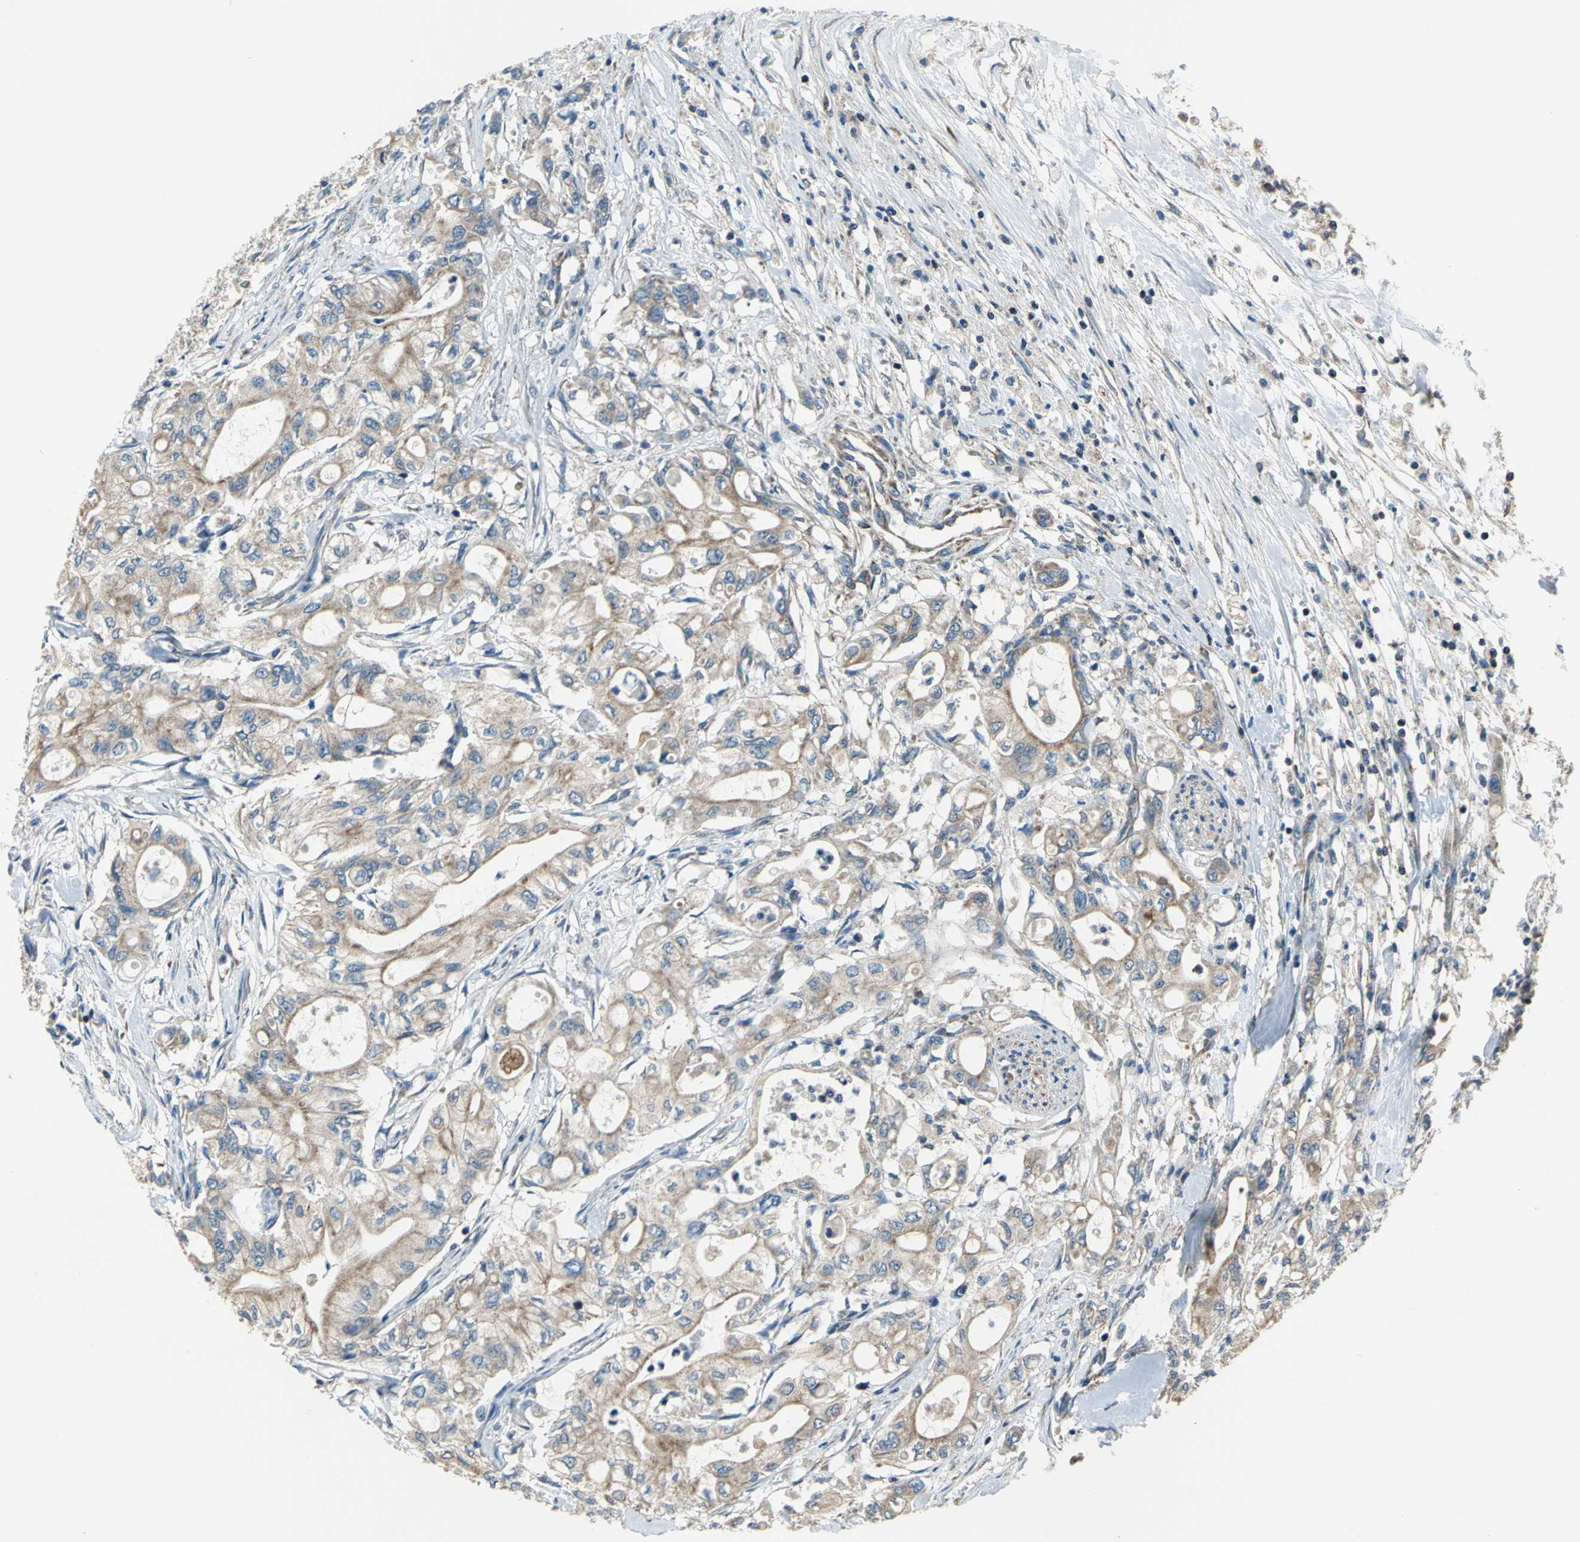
{"staining": {"intensity": "moderate", "quantity": ">75%", "location": "cytoplasmic/membranous"}, "tissue": "pancreatic cancer", "cell_type": "Tumor cells", "image_type": "cancer", "snomed": [{"axis": "morphology", "description": "Adenocarcinoma, NOS"}, {"axis": "topography", "description": "Pancreas"}], "caption": "Pancreatic cancer (adenocarcinoma) stained for a protein (brown) displays moderate cytoplasmic/membranous positive expression in about >75% of tumor cells.", "gene": "TRAK1", "patient": {"sex": "male", "age": 79}}